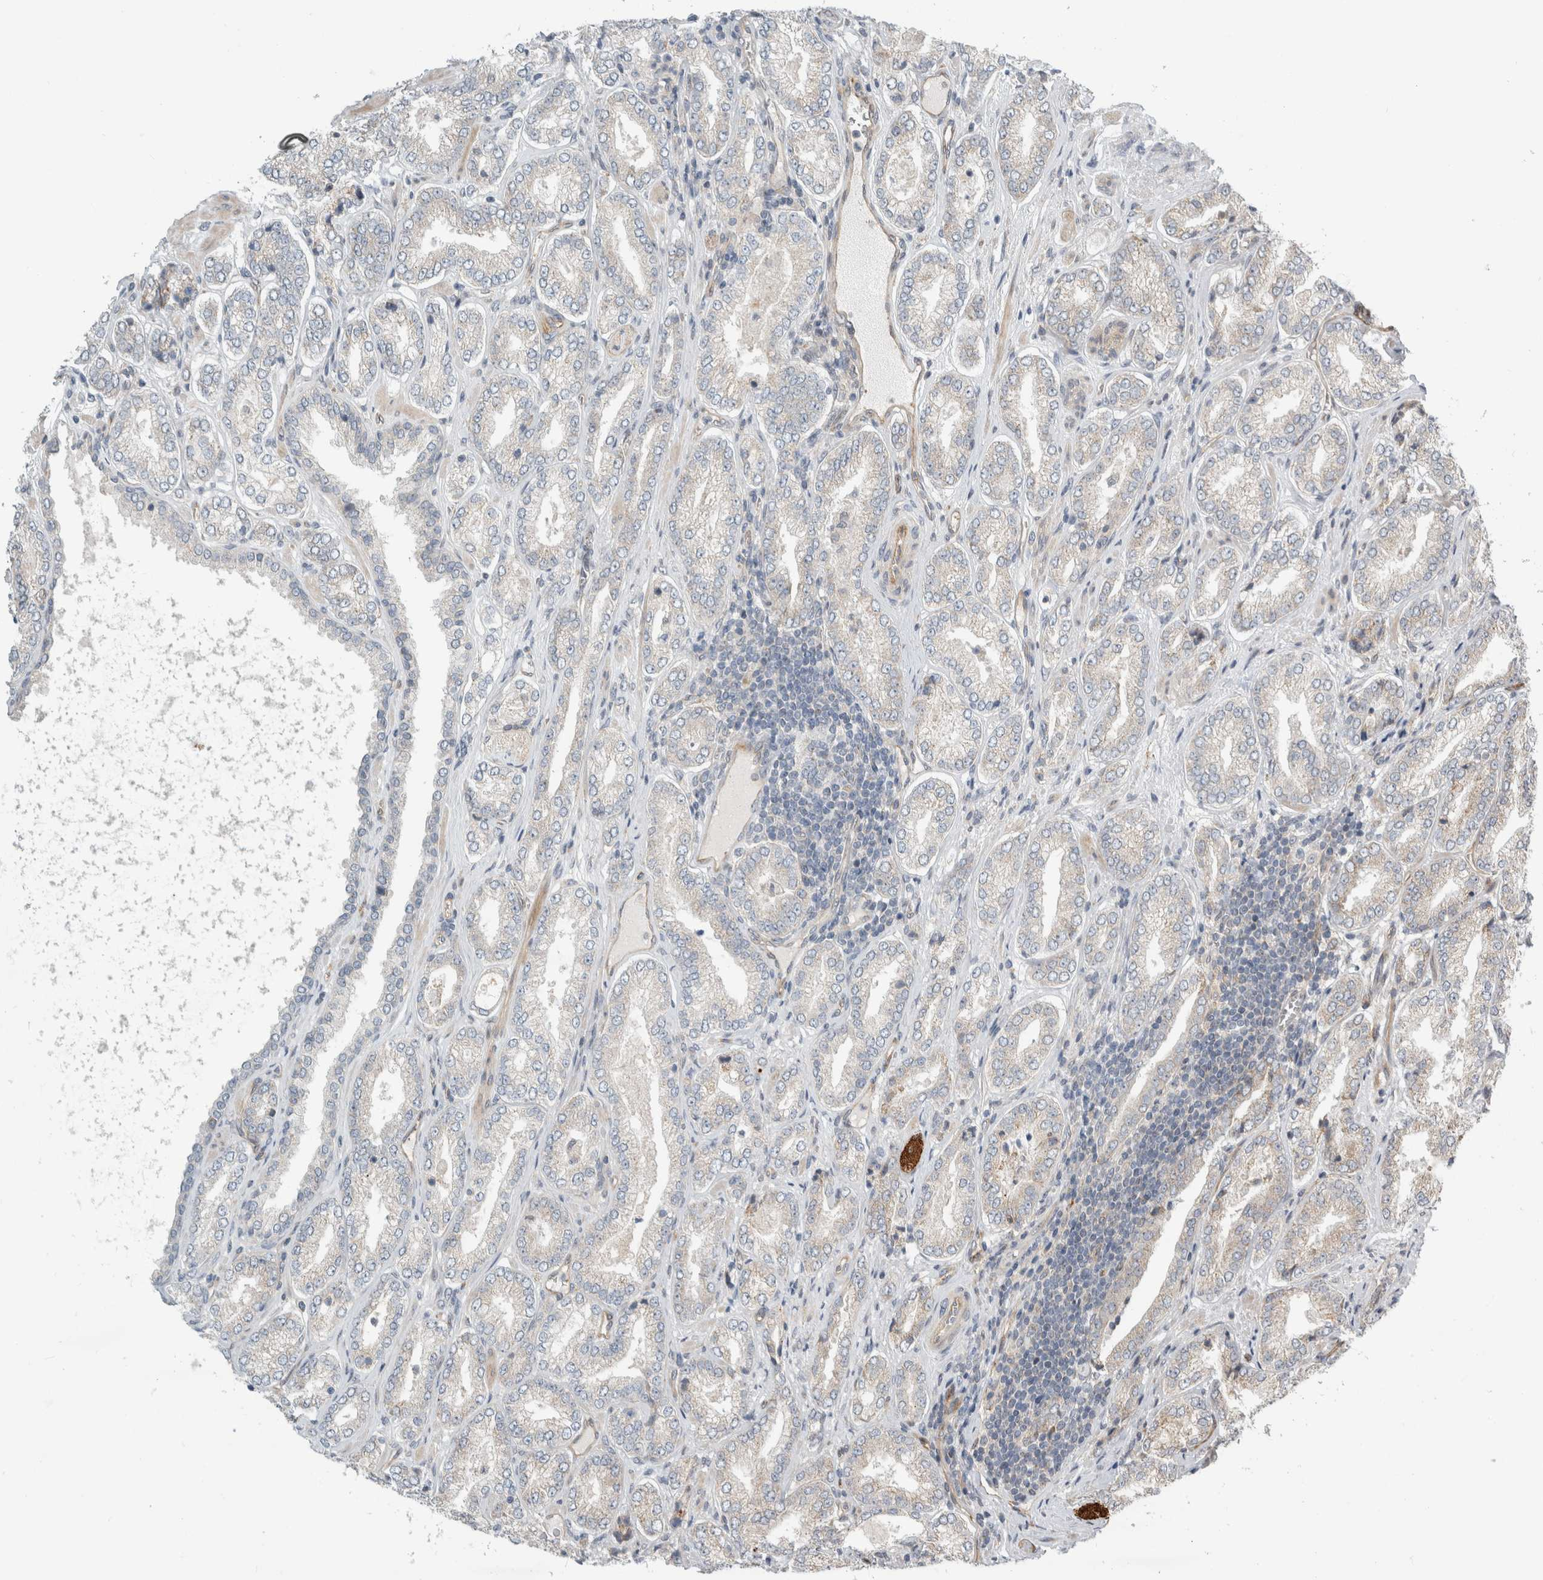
{"staining": {"intensity": "weak", "quantity": "25%-75%", "location": "cytoplasmic/membranous"}, "tissue": "prostate cancer", "cell_type": "Tumor cells", "image_type": "cancer", "snomed": [{"axis": "morphology", "description": "Adenocarcinoma, Low grade"}, {"axis": "topography", "description": "Prostate"}], "caption": "A low amount of weak cytoplasmic/membranous staining is present in about 25%-75% of tumor cells in prostate adenocarcinoma (low-grade) tissue.", "gene": "KPNA5", "patient": {"sex": "male", "age": 62}}